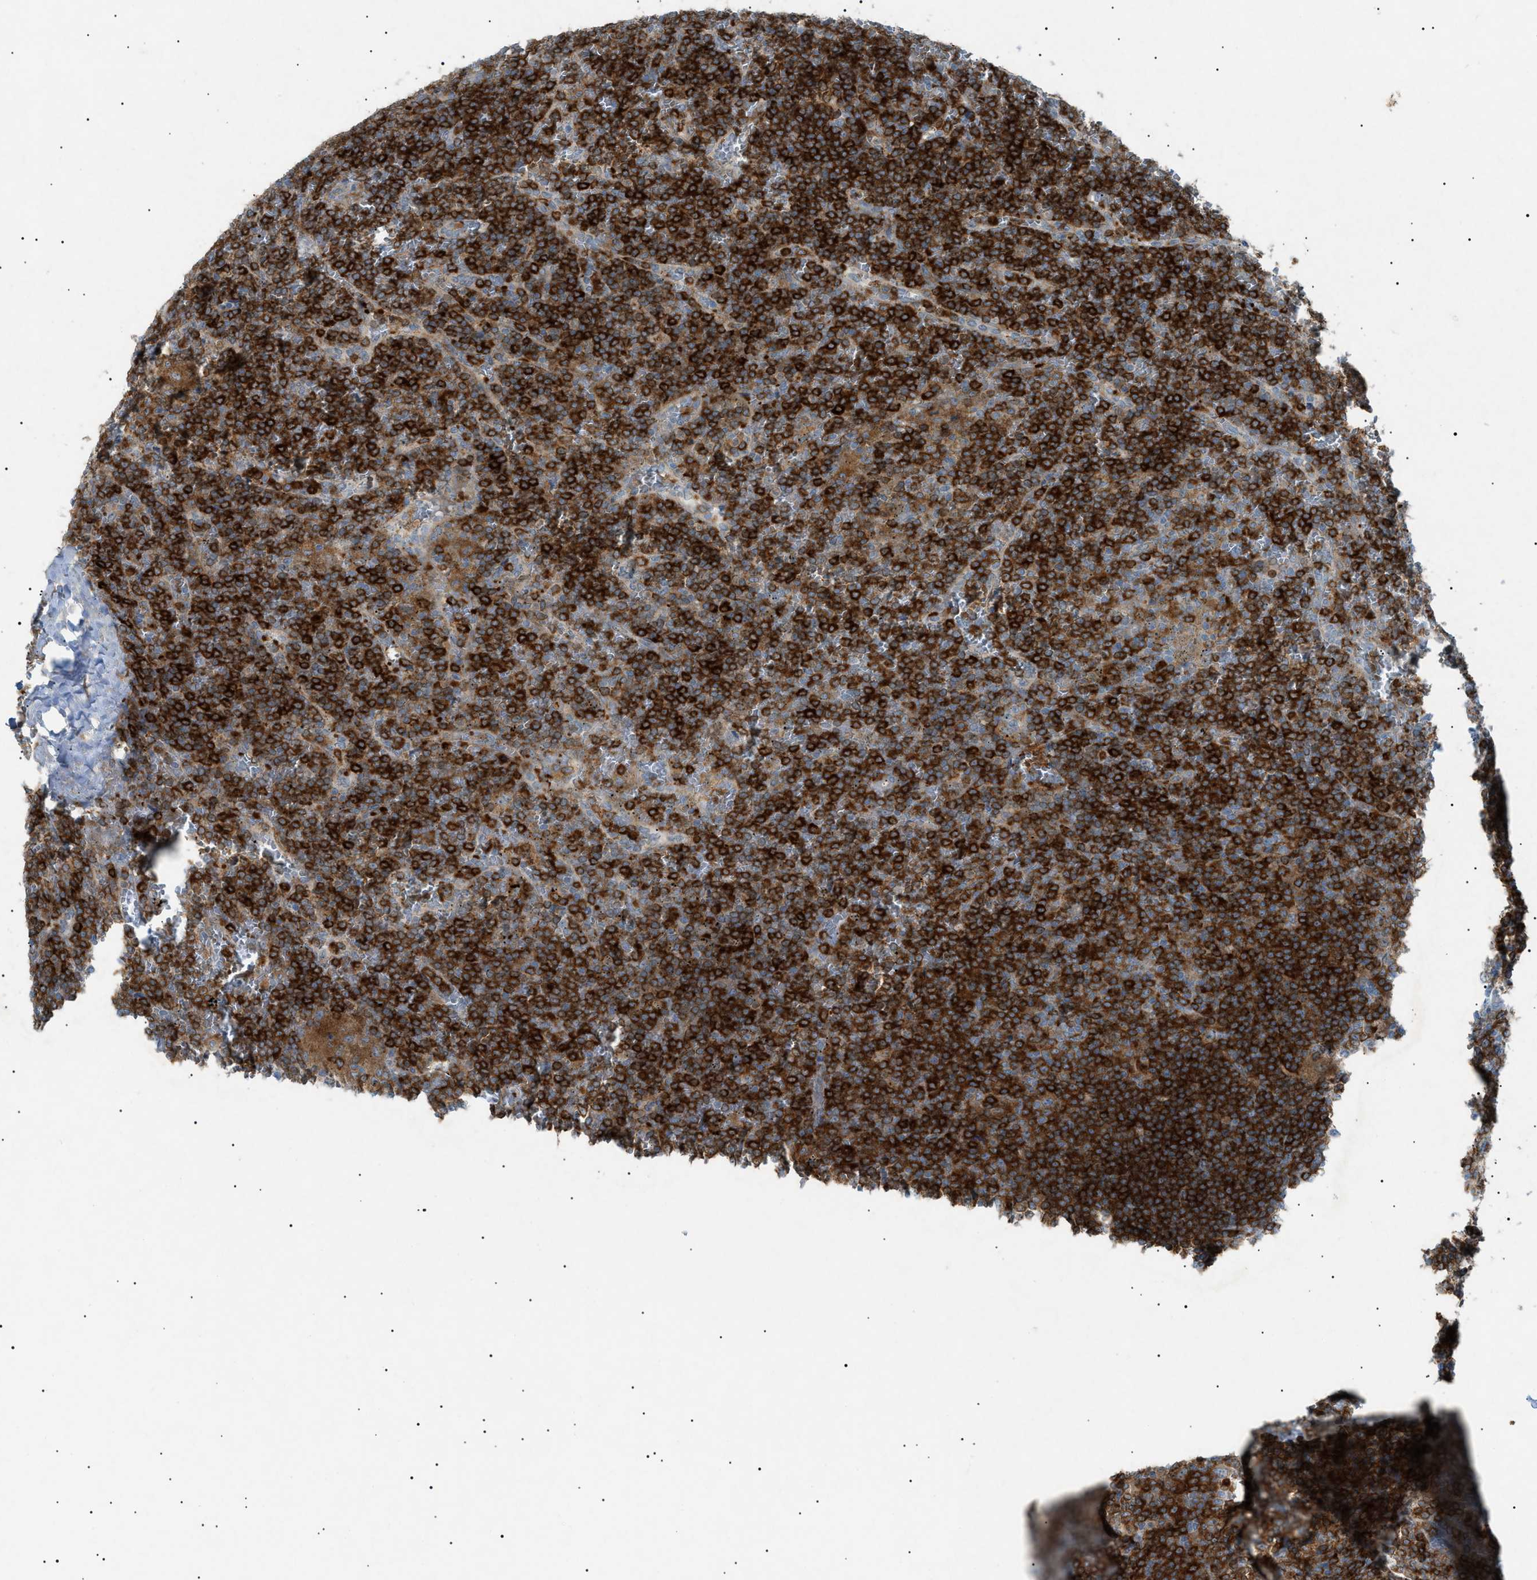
{"staining": {"intensity": "strong", "quantity": ">75%", "location": "cytoplasmic/membranous"}, "tissue": "lymphoma", "cell_type": "Tumor cells", "image_type": "cancer", "snomed": [{"axis": "morphology", "description": "Malignant lymphoma, non-Hodgkin's type, Low grade"}, {"axis": "topography", "description": "Spleen"}], "caption": "IHC image of human low-grade malignant lymphoma, non-Hodgkin's type stained for a protein (brown), which exhibits high levels of strong cytoplasmic/membranous staining in about >75% of tumor cells.", "gene": "BTK", "patient": {"sex": "female", "age": 19}}